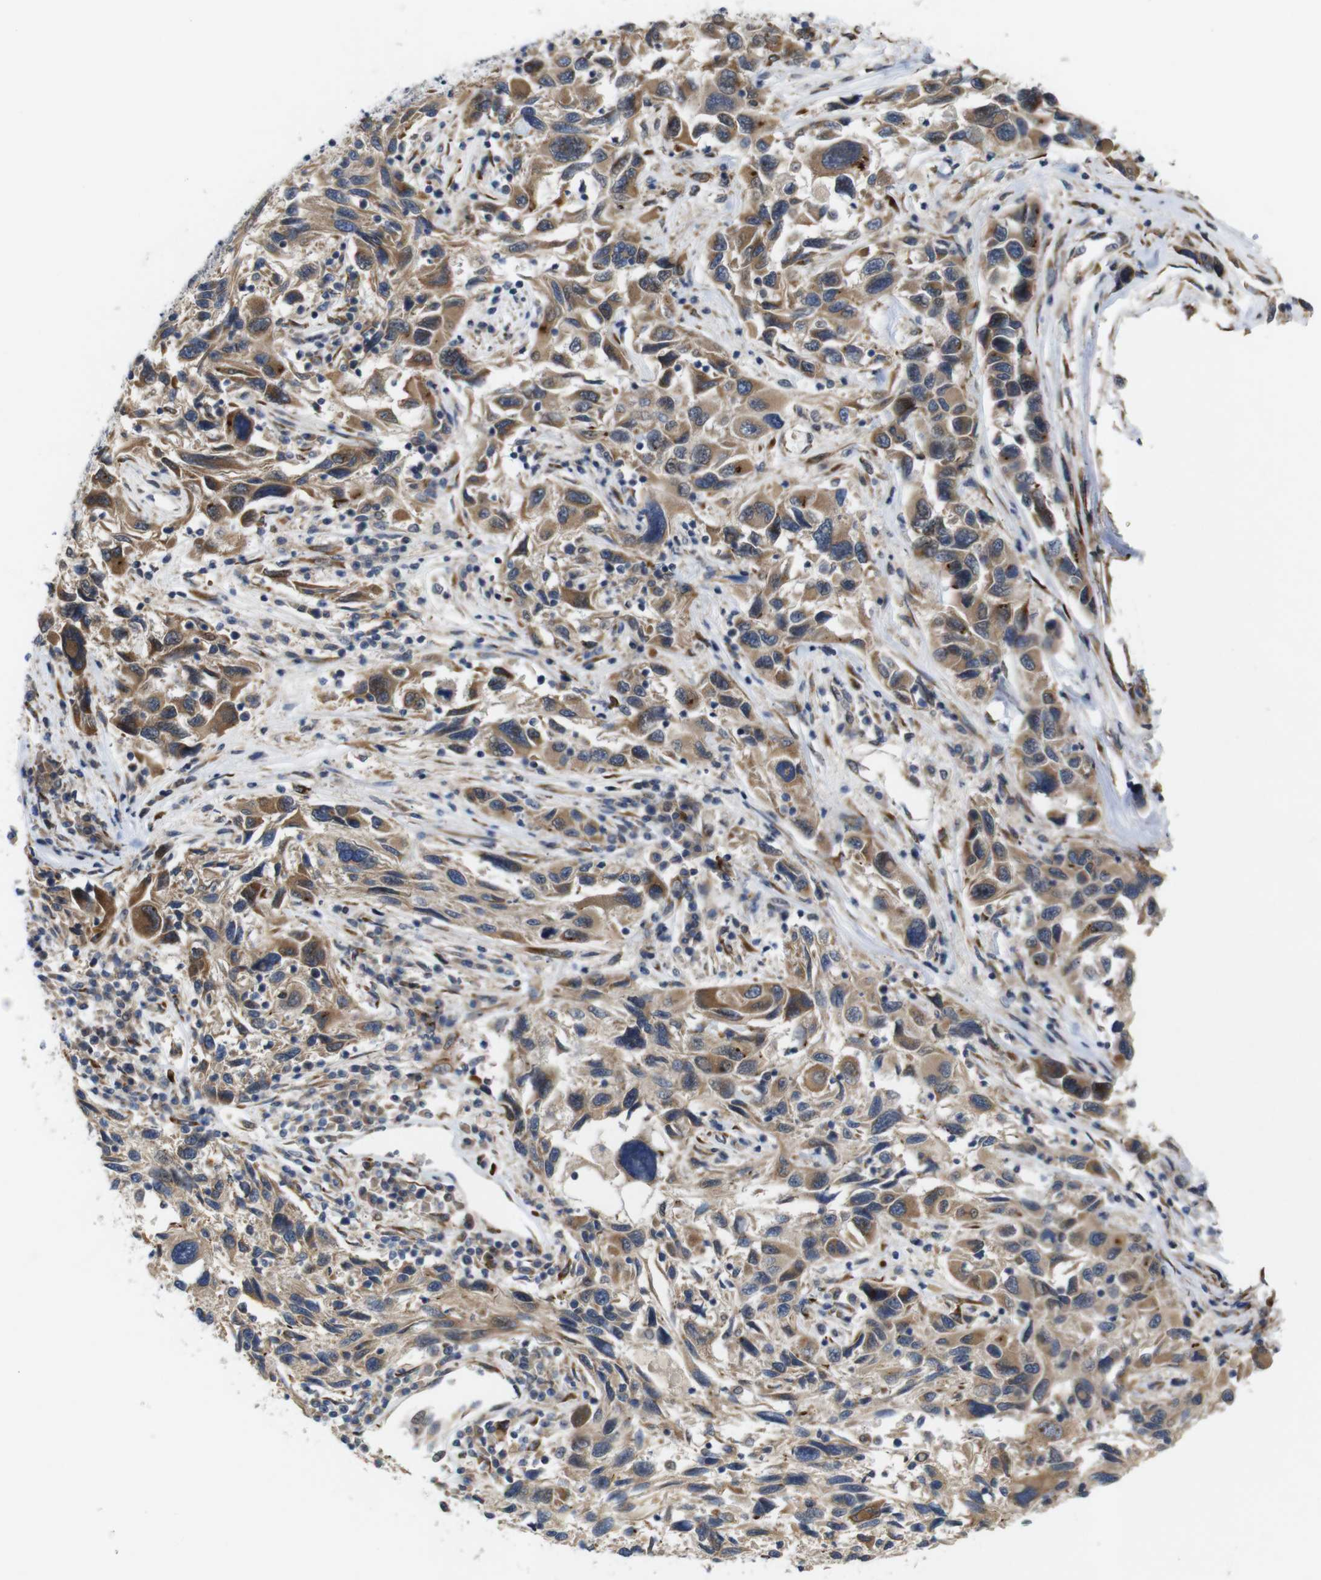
{"staining": {"intensity": "moderate", "quantity": ">75%", "location": "cytoplasmic/membranous"}, "tissue": "melanoma", "cell_type": "Tumor cells", "image_type": "cancer", "snomed": [{"axis": "morphology", "description": "Malignant melanoma, NOS"}, {"axis": "topography", "description": "Skin"}], "caption": "Immunohistochemistry (IHC) staining of malignant melanoma, which demonstrates medium levels of moderate cytoplasmic/membranous expression in about >75% of tumor cells indicating moderate cytoplasmic/membranous protein positivity. The staining was performed using DAB (brown) for protein detection and nuclei were counterstained in hematoxylin (blue).", "gene": "P3H2", "patient": {"sex": "male", "age": 53}}